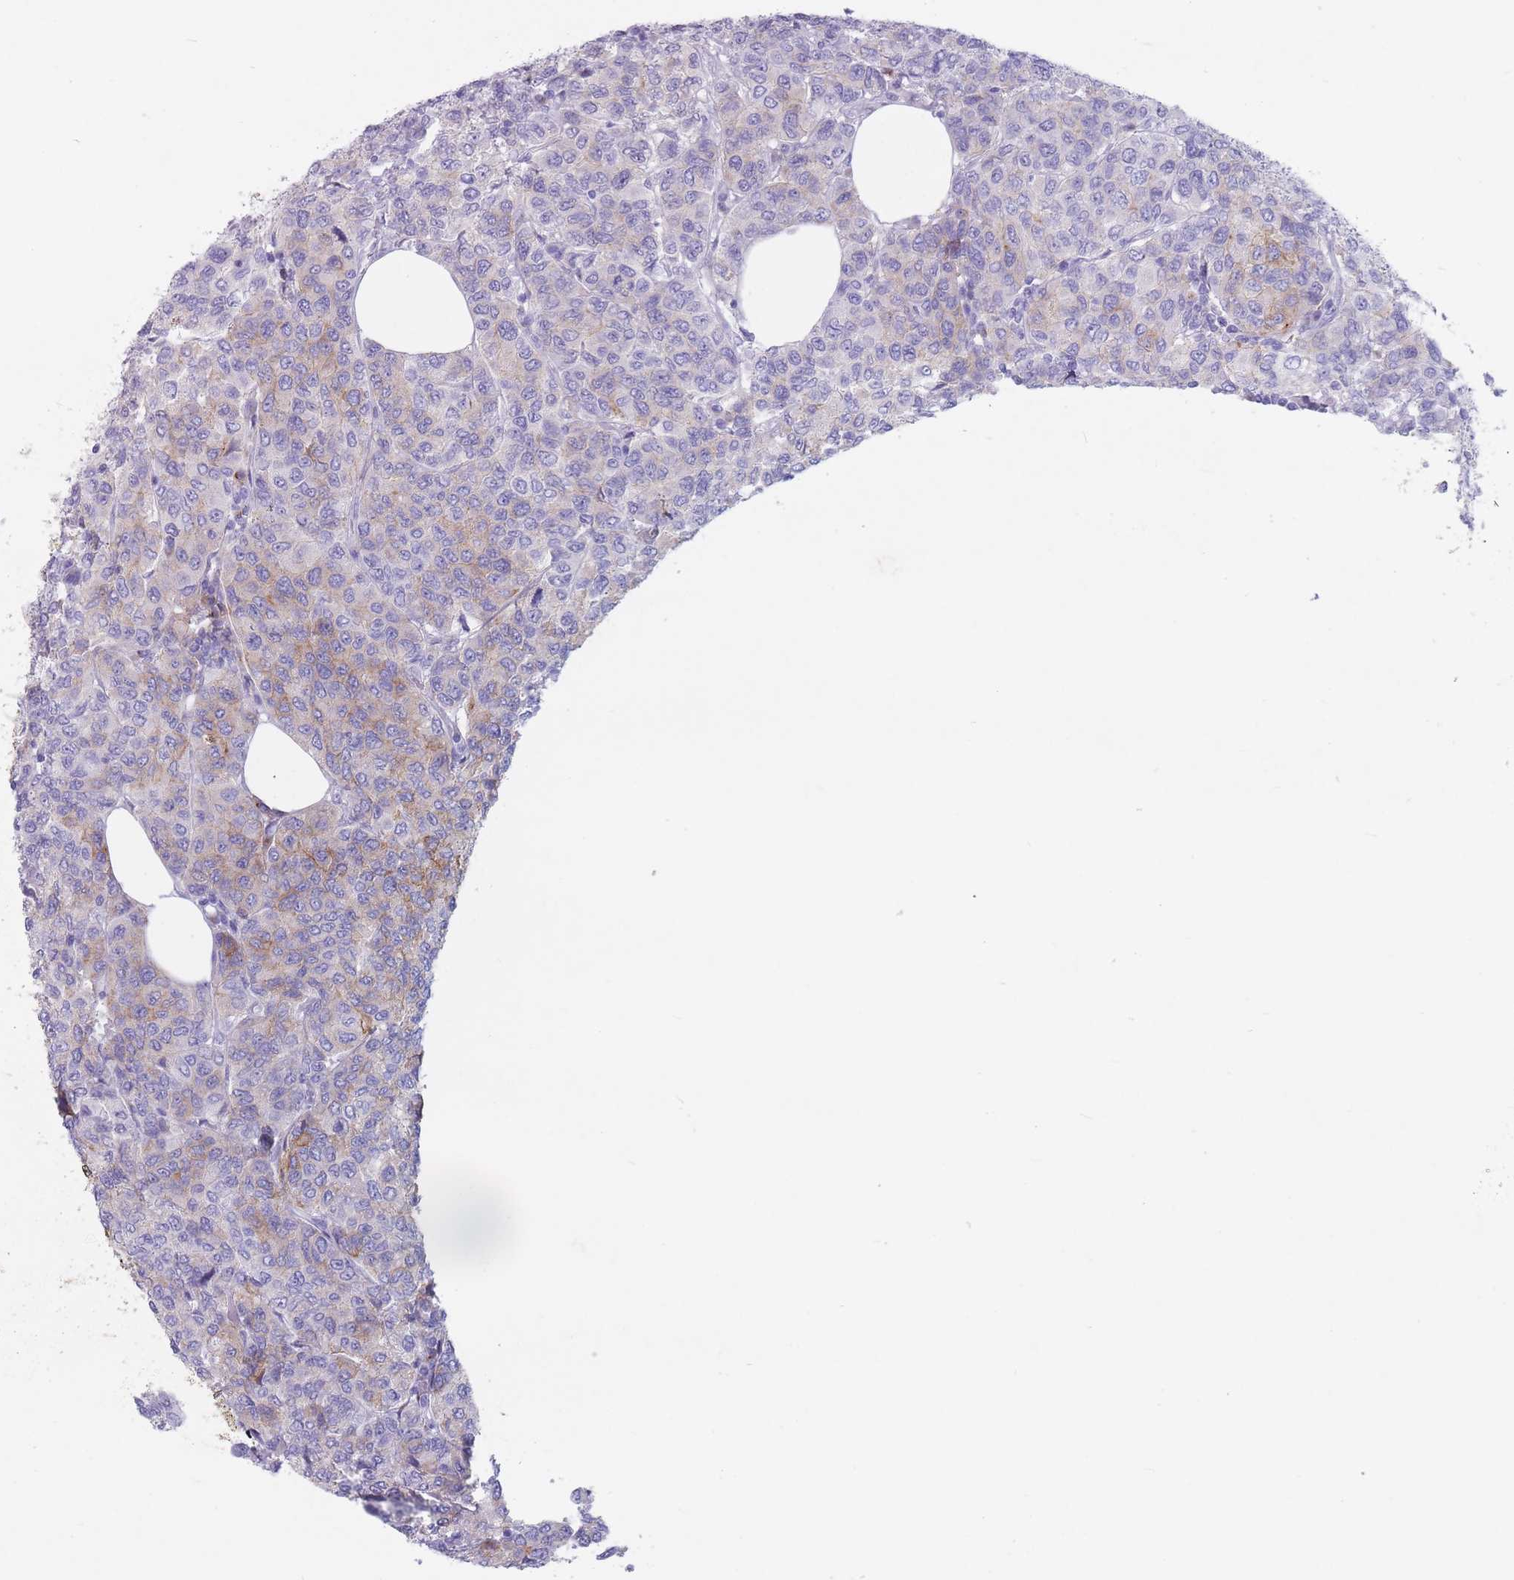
{"staining": {"intensity": "moderate", "quantity": "<25%", "location": "cytoplasmic/membranous"}, "tissue": "breast cancer", "cell_type": "Tumor cells", "image_type": "cancer", "snomed": [{"axis": "morphology", "description": "Duct carcinoma"}, {"axis": "topography", "description": "Breast"}], "caption": "IHC image of neoplastic tissue: breast cancer stained using IHC reveals low levels of moderate protein expression localized specifically in the cytoplasmic/membranous of tumor cells, appearing as a cytoplasmic/membranous brown color.", "gene": "ST3GAL5", "patient": {"sex": "female", "age": 55}}